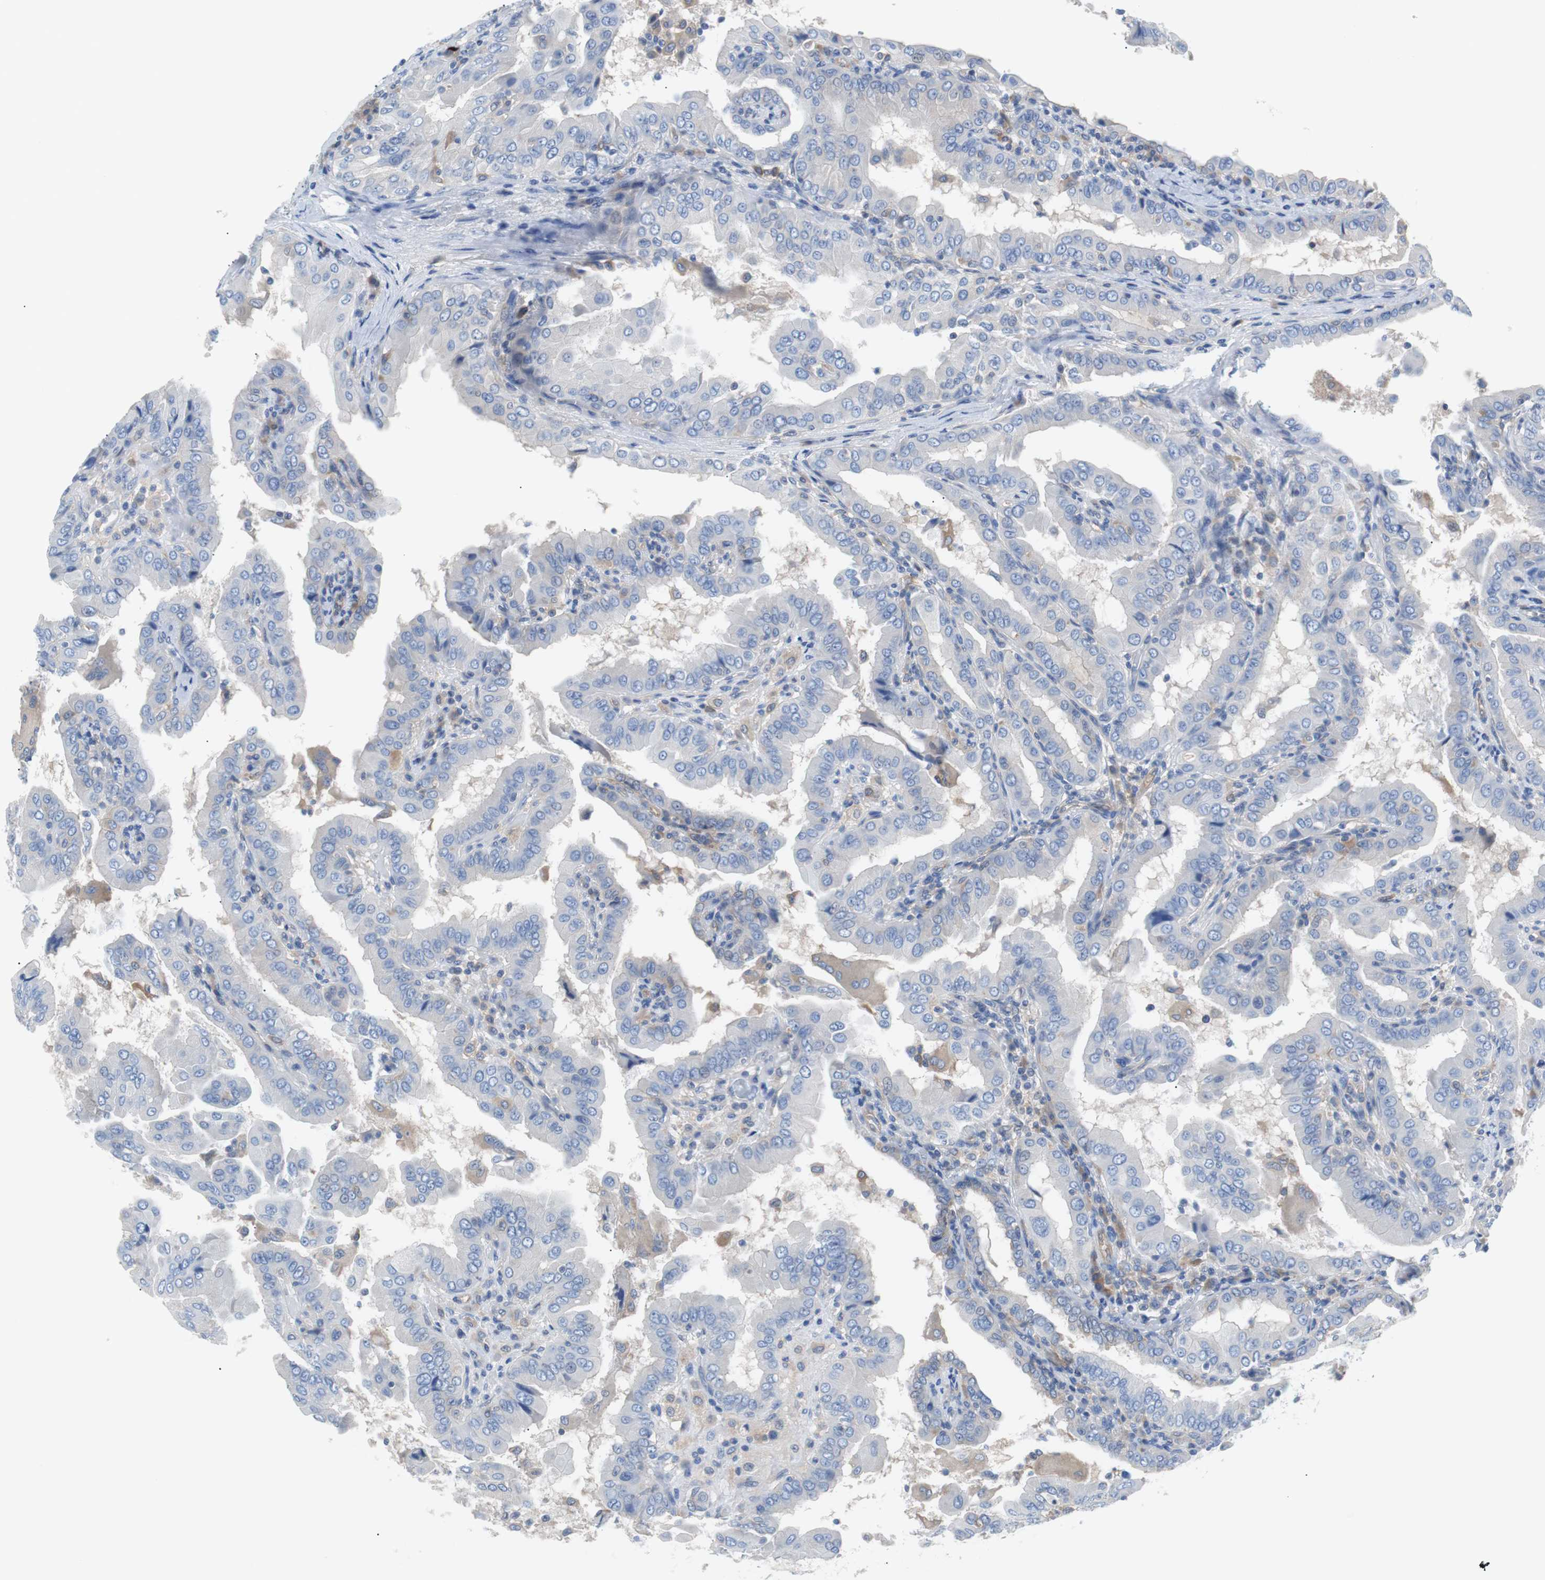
{"staining": {"intensity": "negative", "quantity": "none", "location": "none"}, "tissue": "thyroid cancer", "cell_type": "Tumor cells", "image_type": "cancer", "snomed": [{"axis": "morphology", "description": "Papillary adenocarcinoma, NOS"}, {"axis": "topography", "description": "Thyroid gland"}], "caption": "This is a micrograph of immunohistochemistry staining of thyroid cancer, which shows no staining in tumor cells.", "gene": "EEF2K", "patient": {"sex": "male", "age": 33}}